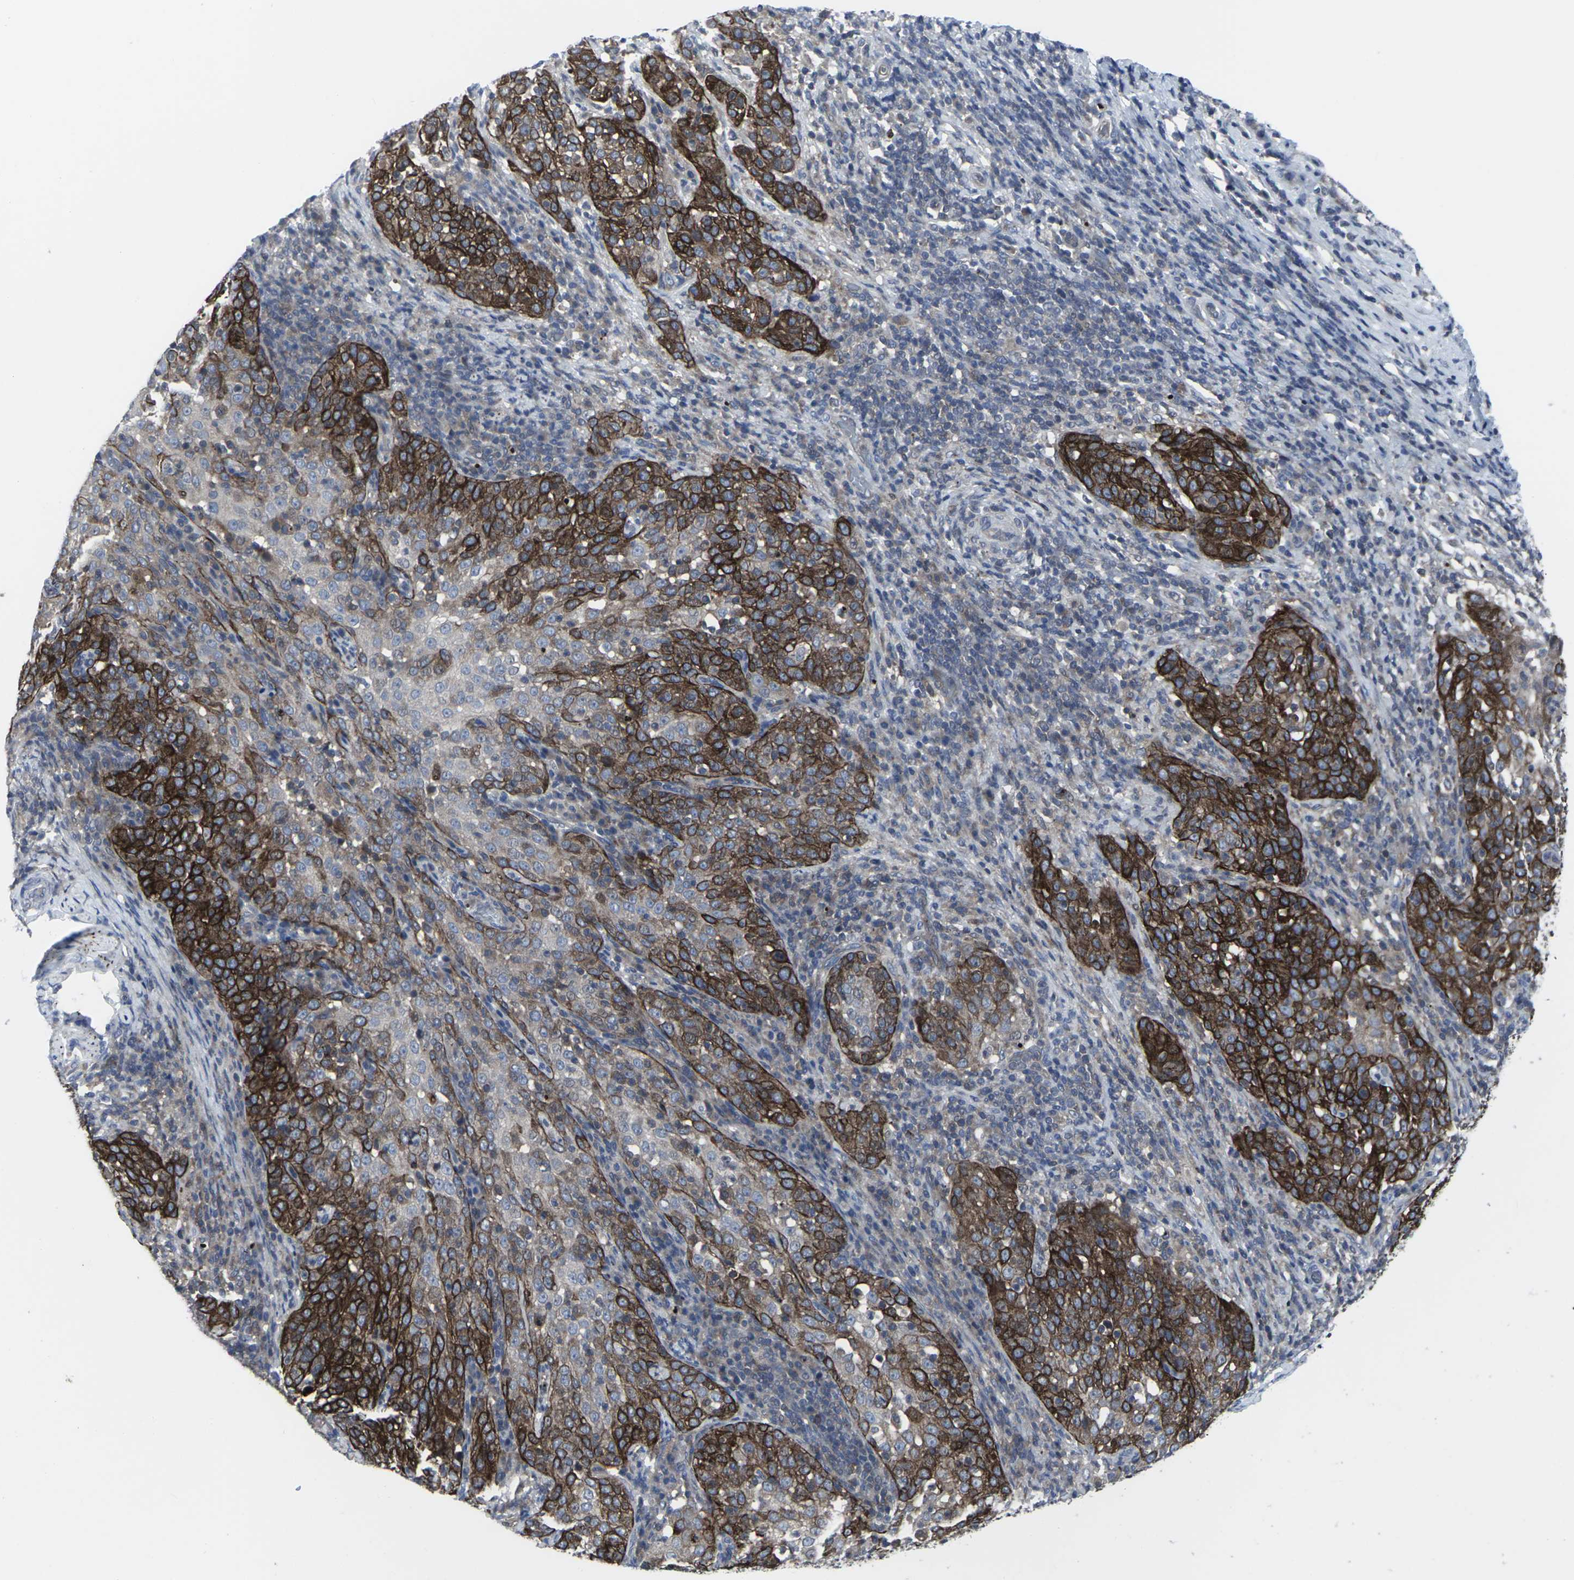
{"staining": {"intensity": "strong", "quantity": ">75%", "location": "cytoplasmic/membranous"}, "tissue": "cervical cancer", "cell_type": "Tumor cells", "image_type": "cancer", "snomed": [{"axis": "morphology", "description": "Squamous cell carcinoma, NOS"}, {"axis": "topography", "description": "Cervix"}], "caption": "This histopathology image shows squamous cell carcinoma (cervical) stained with IHC to label a protein in brown. The cytoplasmic/membranous of tumor cells show strong positivity for the protein. Nuclei are counter-stained blue.", "gene": "HPRT1", "patient": {"sex": "female", "age": 51}}